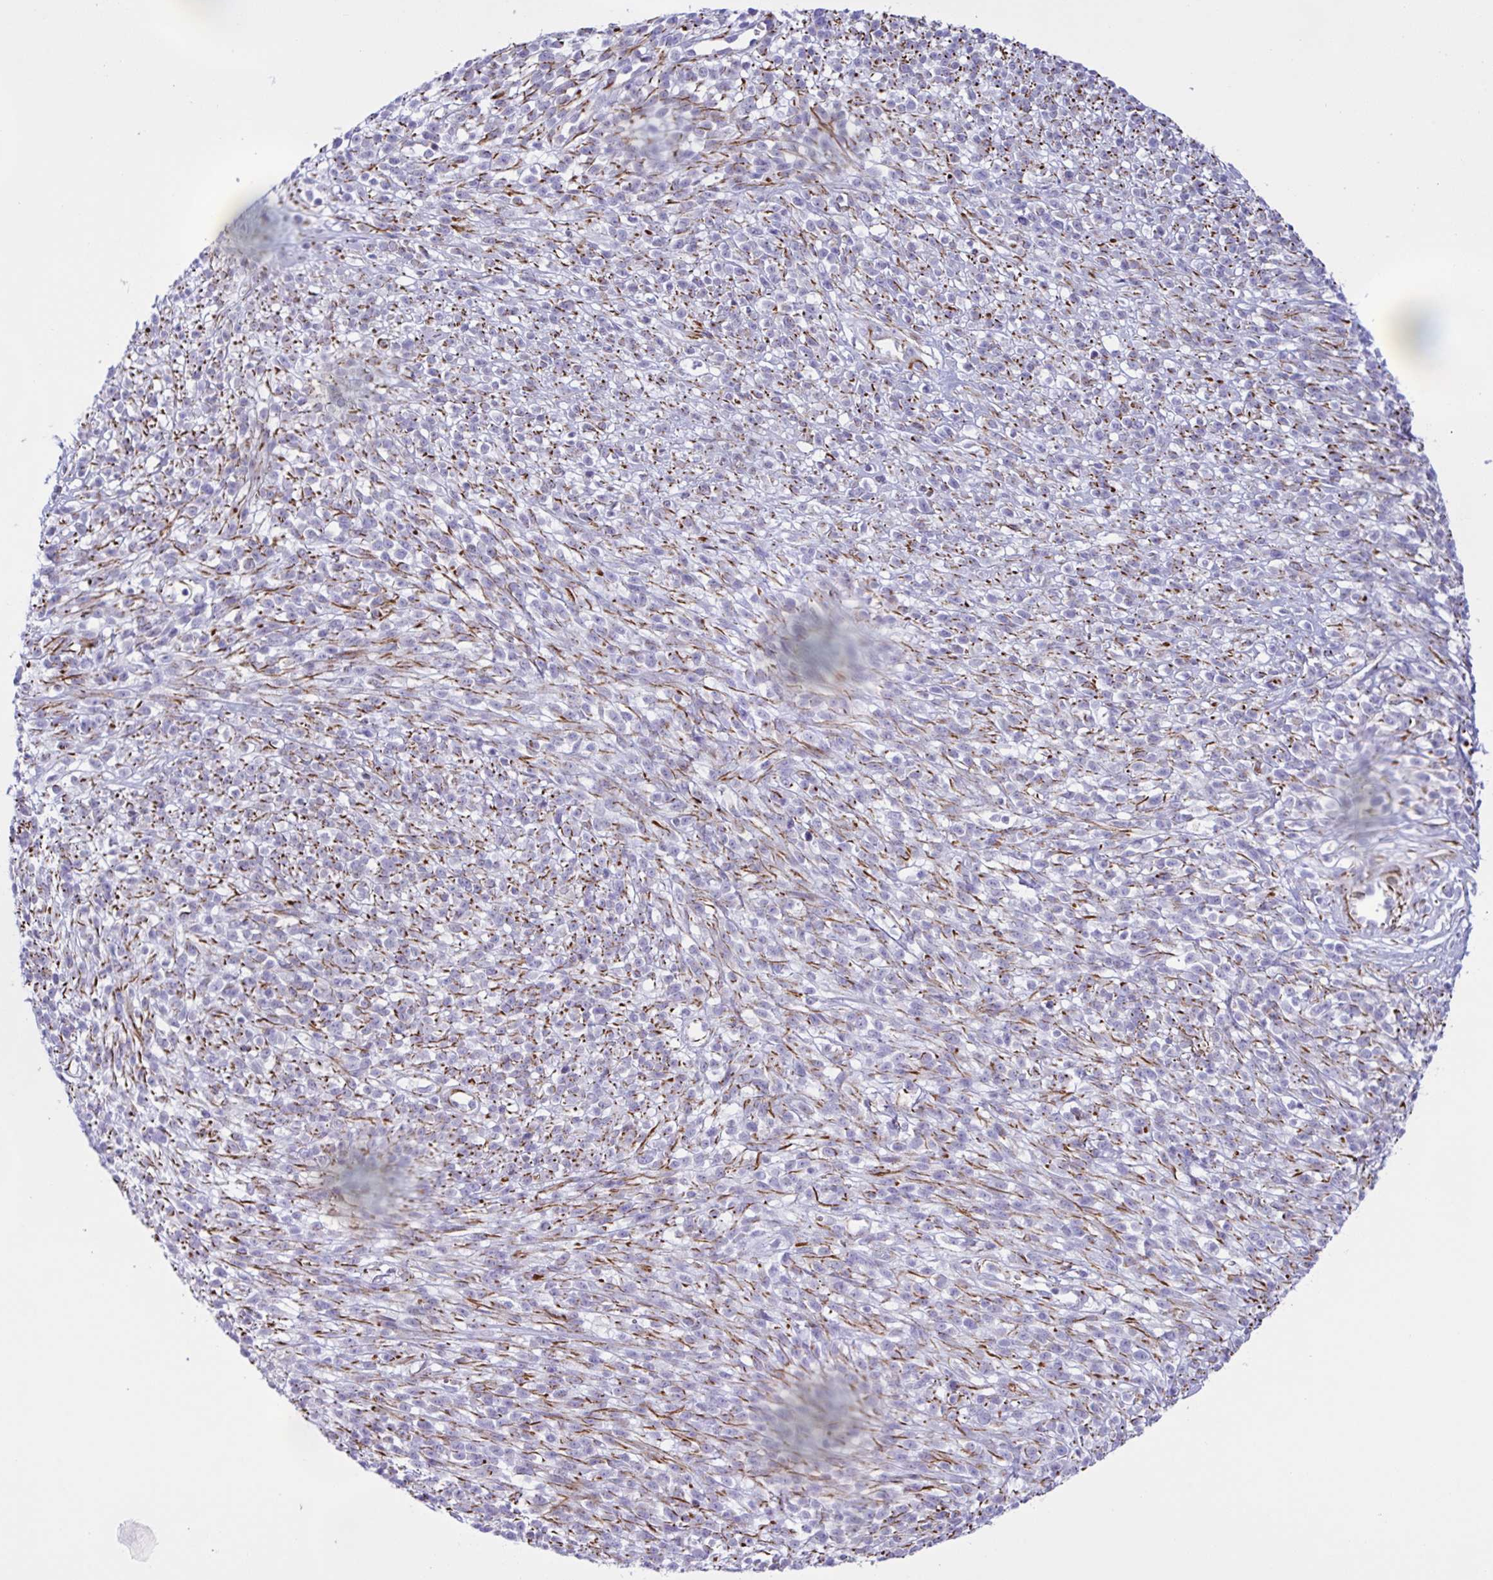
{"staining": {"intensity": "negative", "quantity": "none", "location": "none"}, "tissue": "melanoma", "cell_type": "Tumor cells", "image_type": "cancer", "snomed": [{"axis": "morphology", "description": "Malignant melanoma, NOS"}, {"axis": "topography", "description": "Skin"}, {"axis": "topography", "description": "Skin of trunk"}], "caption": "The immunohistochemistry histopathology image has no significant positivity in tumor cells of melanoma tissue. (DAB (3,3'-diaminobenzidine) immunohistochemistry visualized using brightfield microscopy, high magnification).", "gene": "SMAD5", "patient": {"sex": "male", "age": 74}}